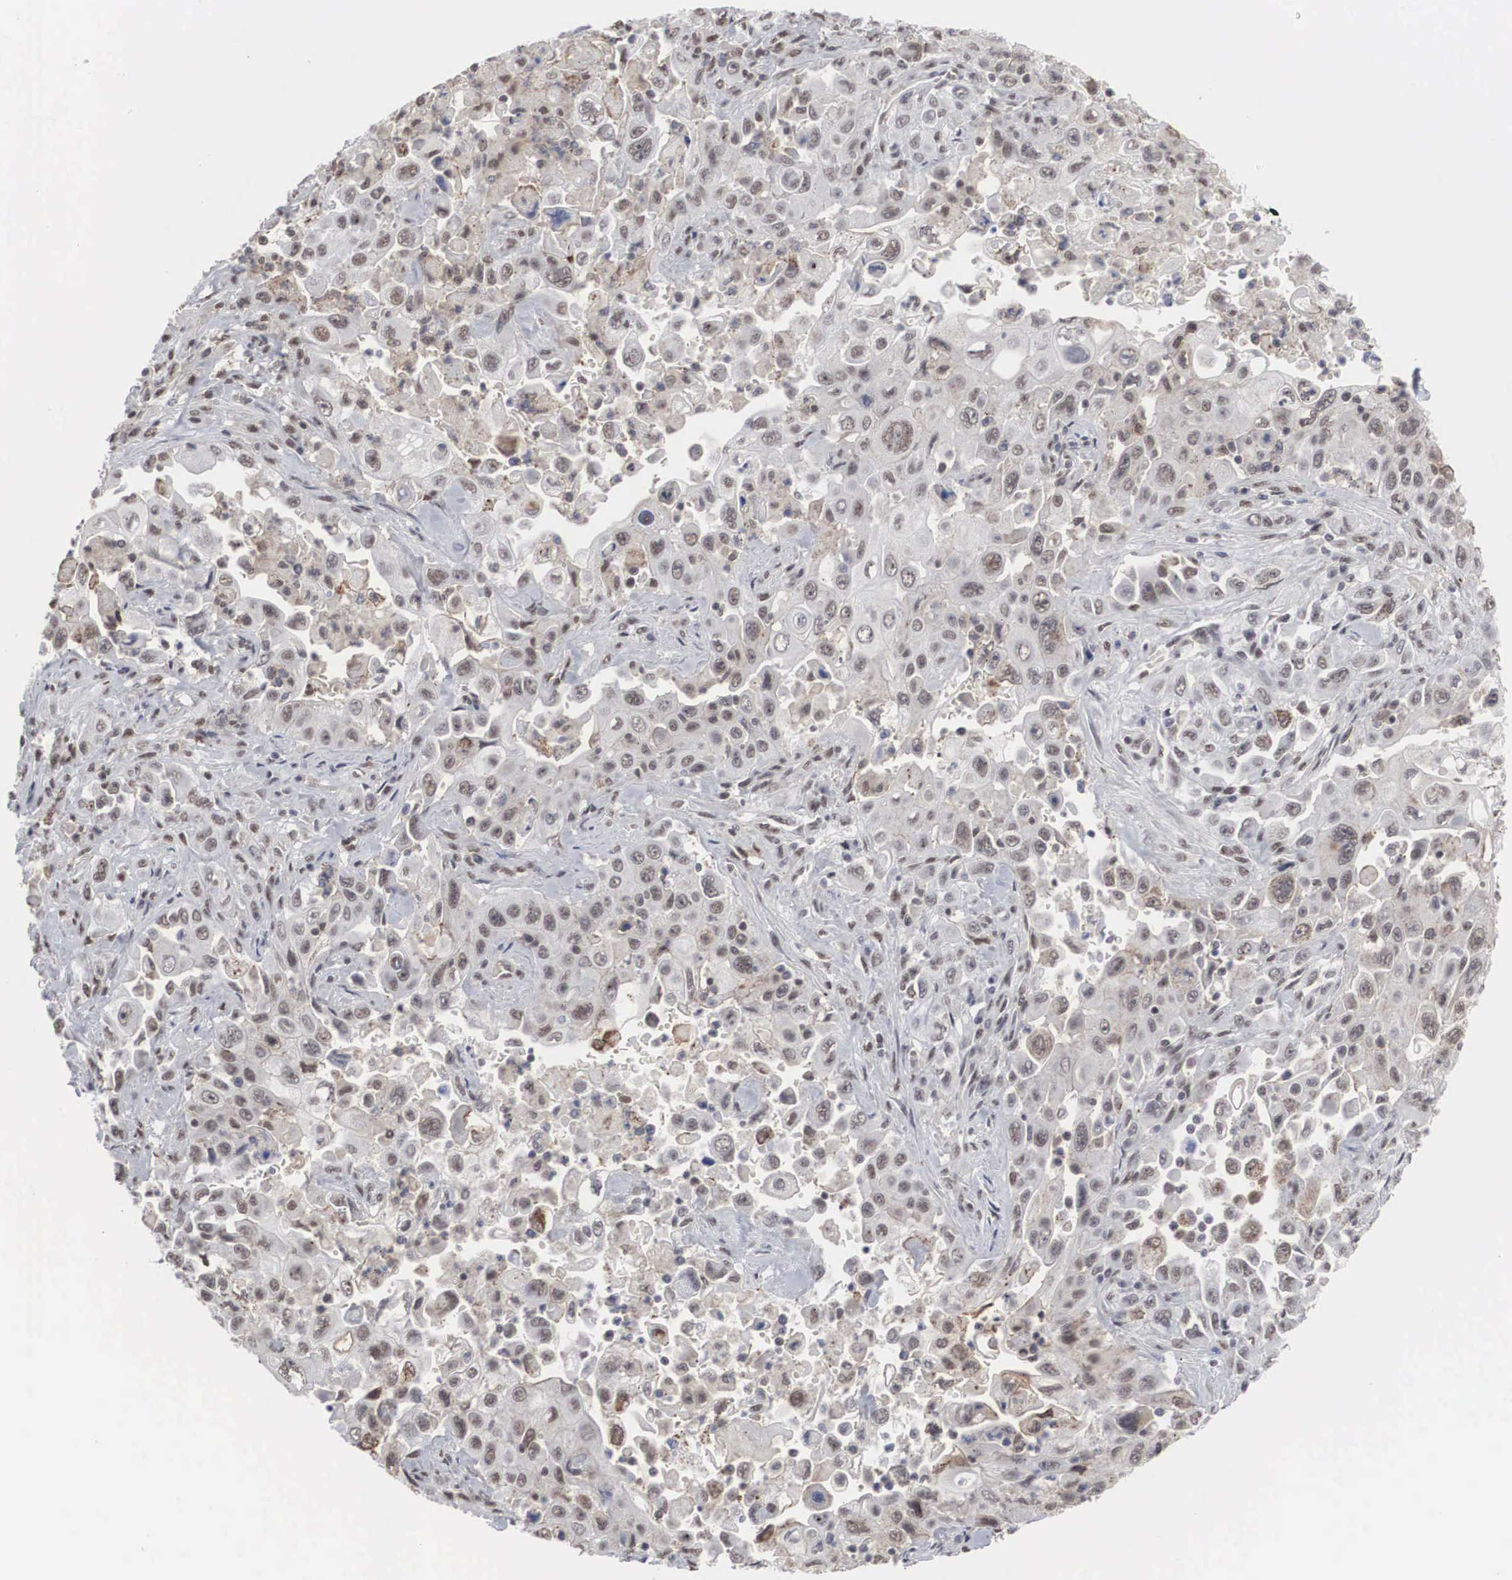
{"staining": {"intensity": "weak", "quantity": ">75%", "location": "nuclear"}, "tissue": "pancreatic cancer", "cell_type": "Tumor cells", "image_type": "cancer", "snomed": [{"axis": "morphology", "description": "Adenocarcinoma, NOS"}, {"axis": "topography", "description": "Pancreas"}], "caption": "Immunohistochemistry (DAB (3,3'-diaminobenzidine)) staining of pancreatic adenocarcinoma displays weak nuclear protein positivity in about >75% of tumor cells. (IHC, brightfield microscopy, high magnification).", "gene": "AUTS2", "patient": {"sex": "male", "age": 70}}